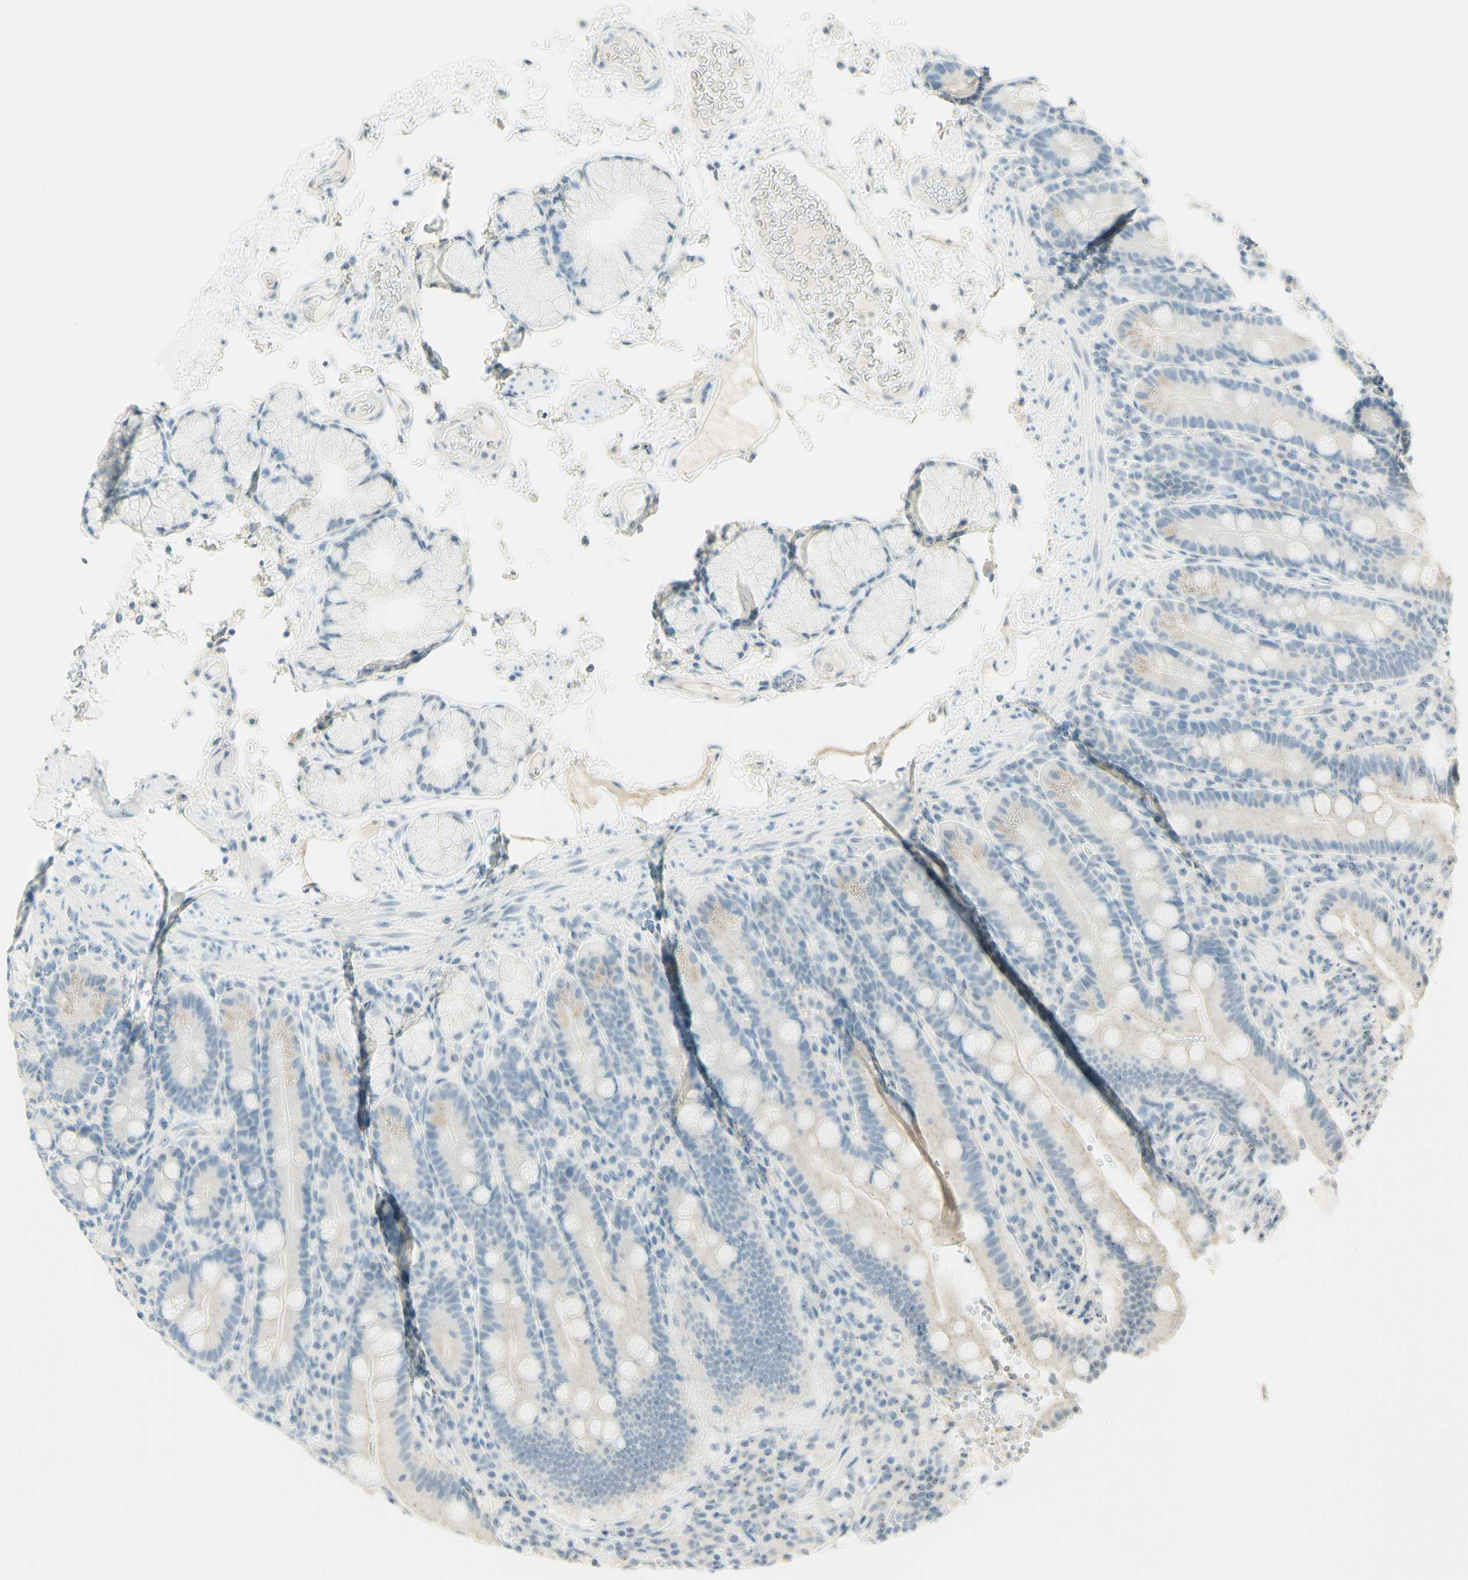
{"staining": {"intensity": "negative", "quantity": "none", "location": "none"}, "tissue": "duodenum", "cell_type": "Glandular cells", "image_type": "normal", "snomed": [{"axis": "morphology", "description": "Normal tissue, NOS"}, {"axis": "topography", "description": "Small intestine, NOS"}], "caption": "This is a histopathology image of IHC staining of normal duodenum, which shows no staining in glandular cells. (Immunohistochemistry, brightfield microscopy, high magnification).", "gene": "FMR1NB", "patient": {"sex": "female", "age": 71}}